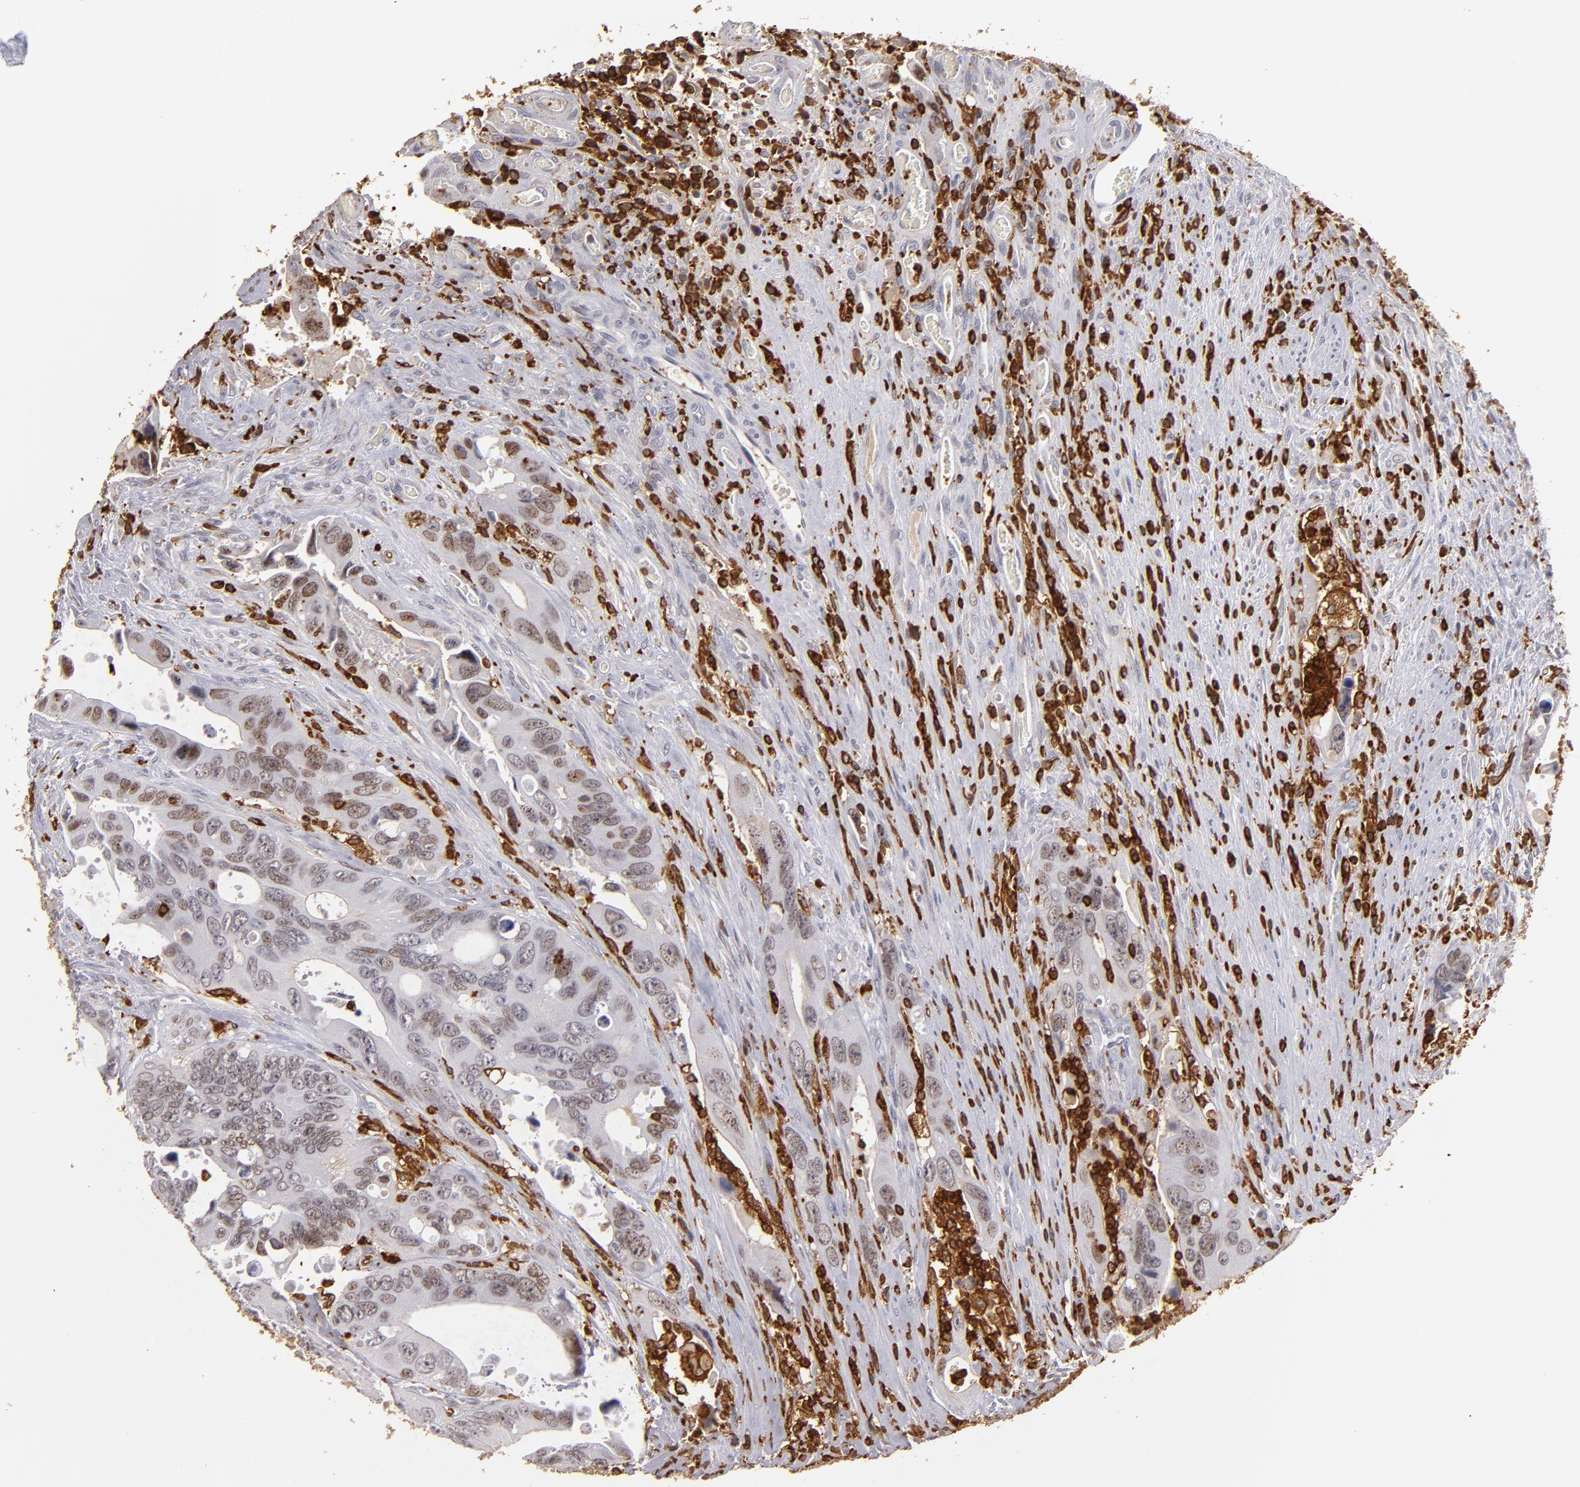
{"staining": {"intensity": "weak", "quantity": "25%-75%", "location": "nuclear"}, "tissue": "colorectal cancer", "cell_type": "Tumor cells", "image_type": "cancer", "snomed": [{"axis": "morphology", "description": "Adenocarcinoma, NOS"}, {"axis": "topography", "description": "Rectum"}], "caption": "Immunohistochemical staining of human colorectal adenocarcinoma shows low levels of weak nuclear staining in approximately 25%-75% of tumor cells.", "gene": "WAS", "patient": {"sex": "male", "age": 70}}